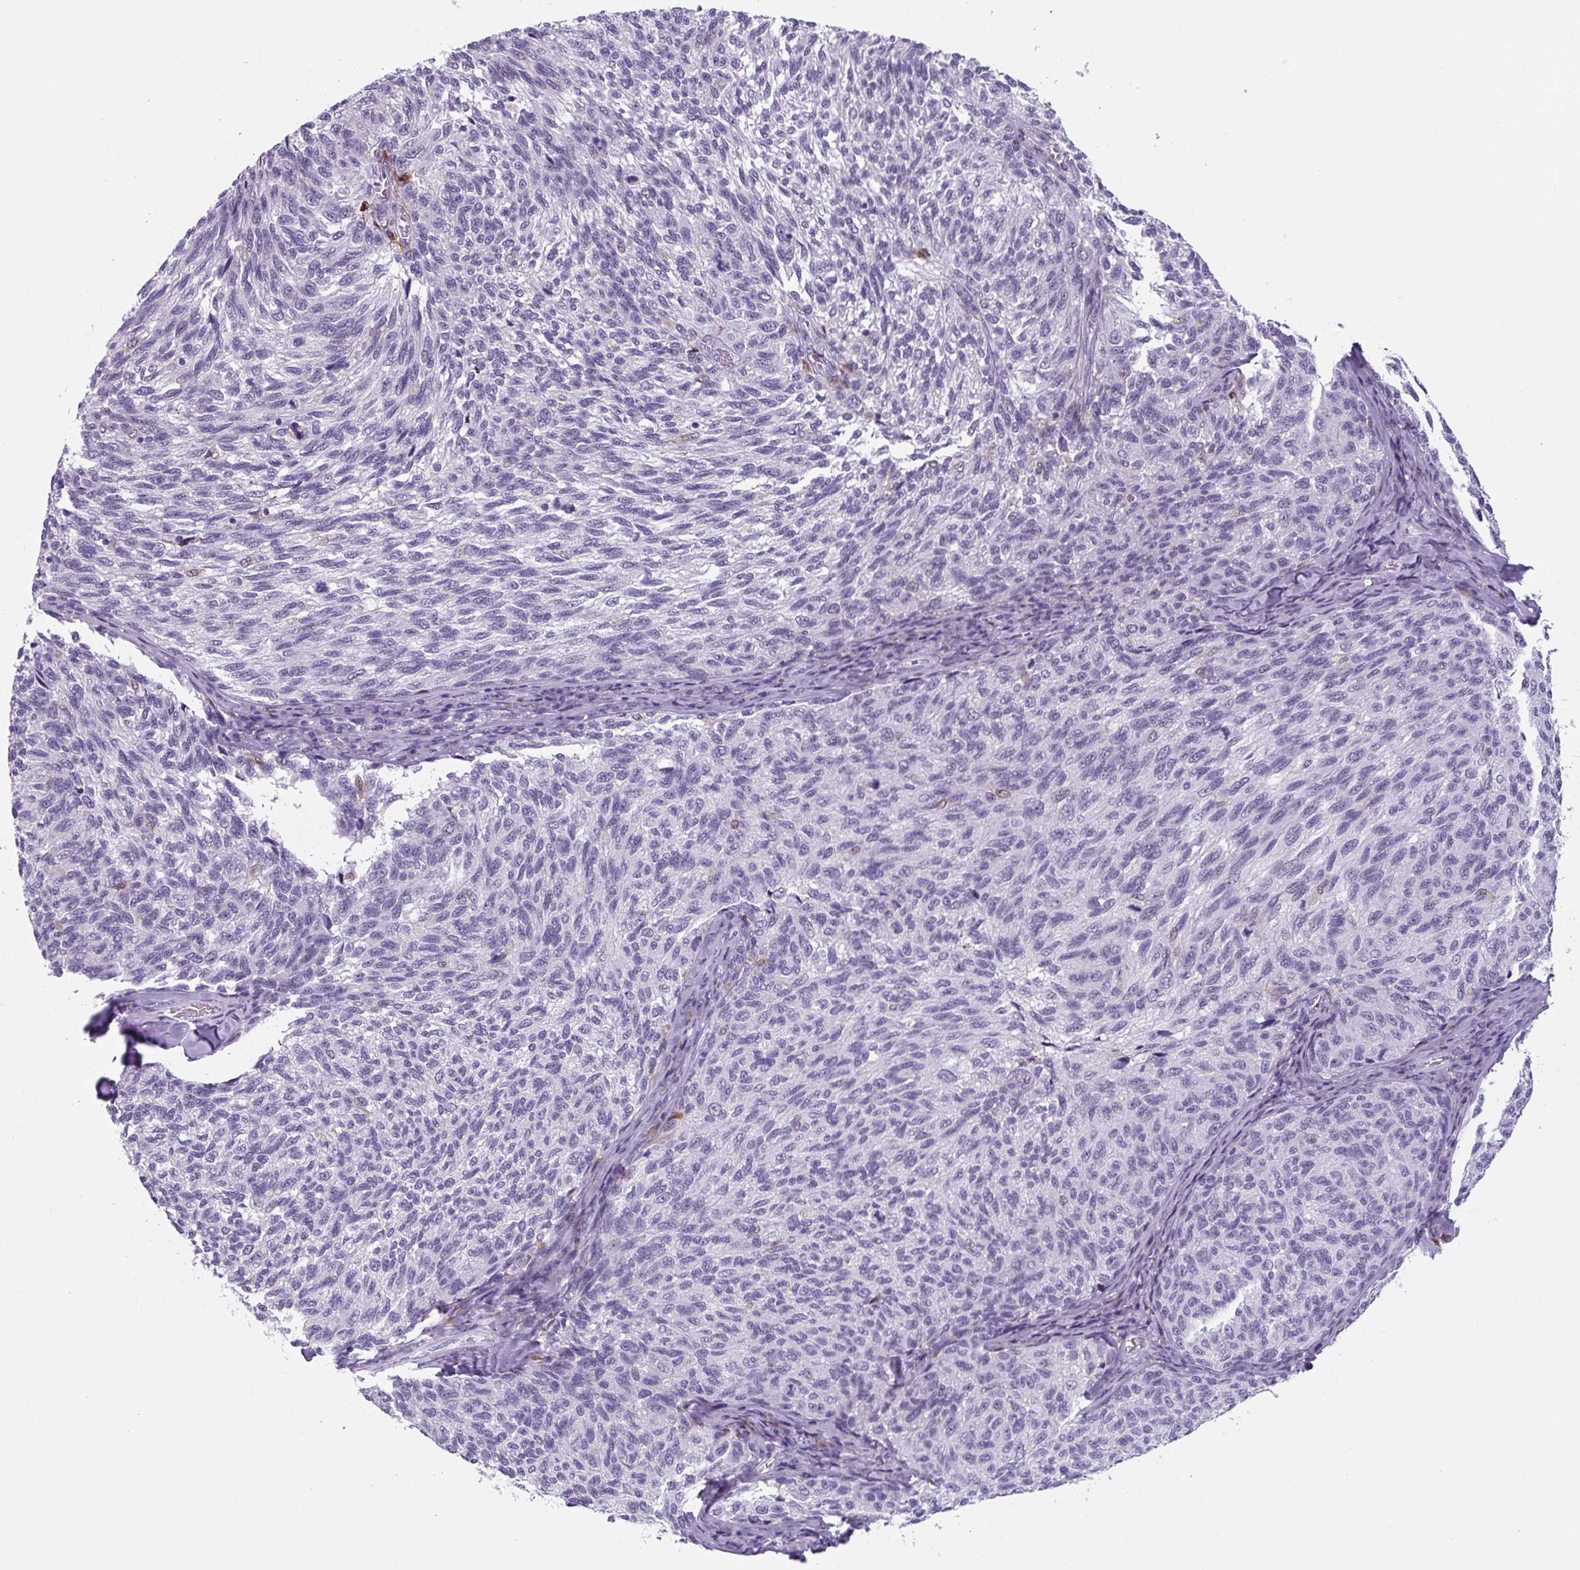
{"staining": {"intensity": "negative", "quantity": "none", "location": "none"}, "tissue": "melanoma", "cell_type": "Tumor cells", "image_type": "cancer", "snomed": [{"axis": "morphology", "description": "Malignant melanoma, NOS"}, {"axis": "topography", "description": "Skin"}], "caption": "IHC photomicrograph of human melanoma stained for a protein (brown), which shows no staining in tumor cells.", "gene": "TNFRSF8", "patient": {"sex": "female", "age": 73}}